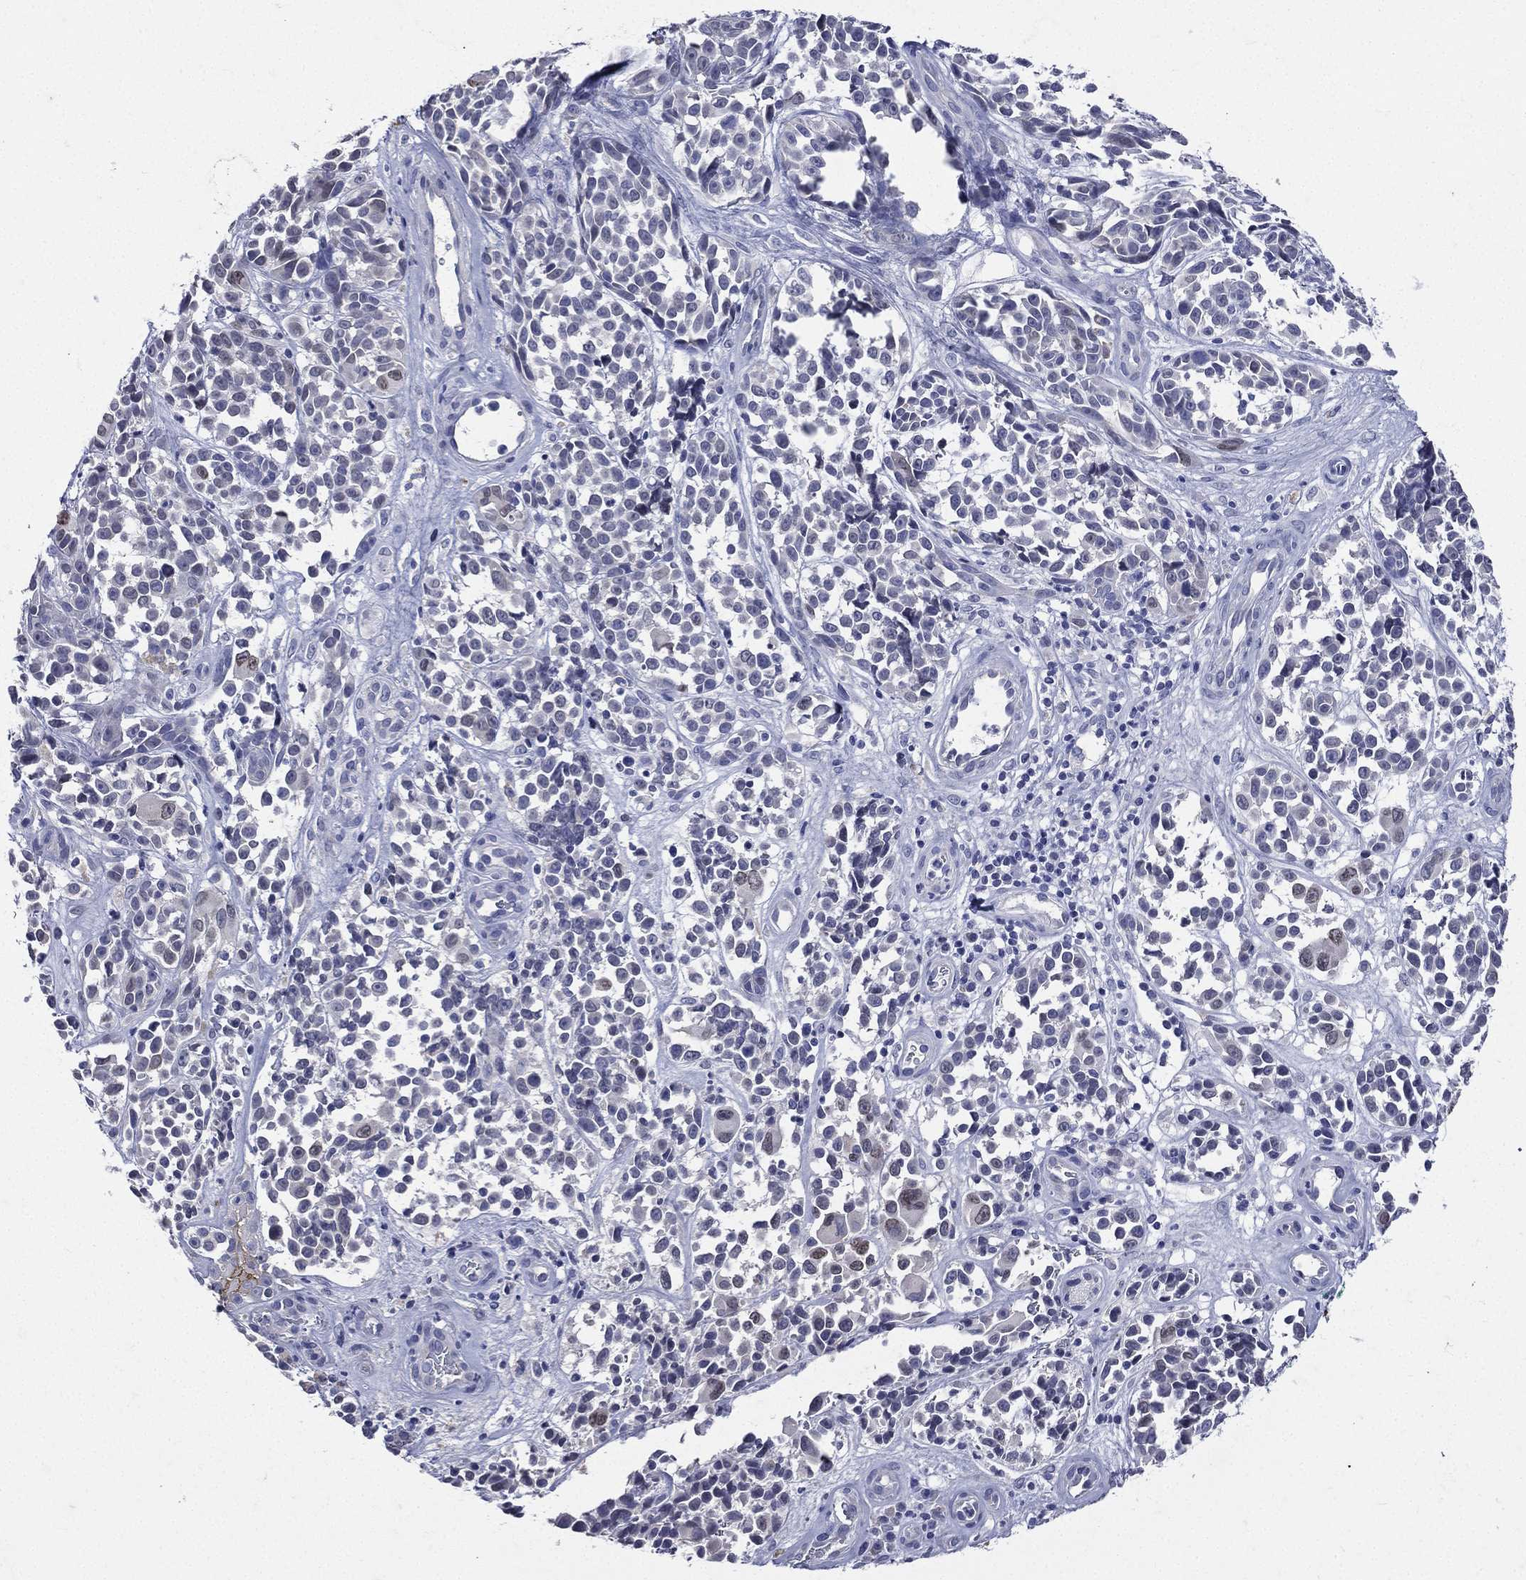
{"staining": {"intensity": "negative", "quantity": "none", "location": "none"}, "tissue": "melanoma", "cell_type": "Tumor cells", "image_type": "cancer", "snomed": [{"axis": "morphology", "description": "Malignant melanoma, NOS"}, {"axis": "topography", "description": "Skin"}], "caption": "Photomicrograph shows no significant protein staining in tumor cells of malignant melanoma. (DAB immunohistochemistry, high magnification).", "gene": "TGM1", "patient": {"sex": "female", "age": 88}}